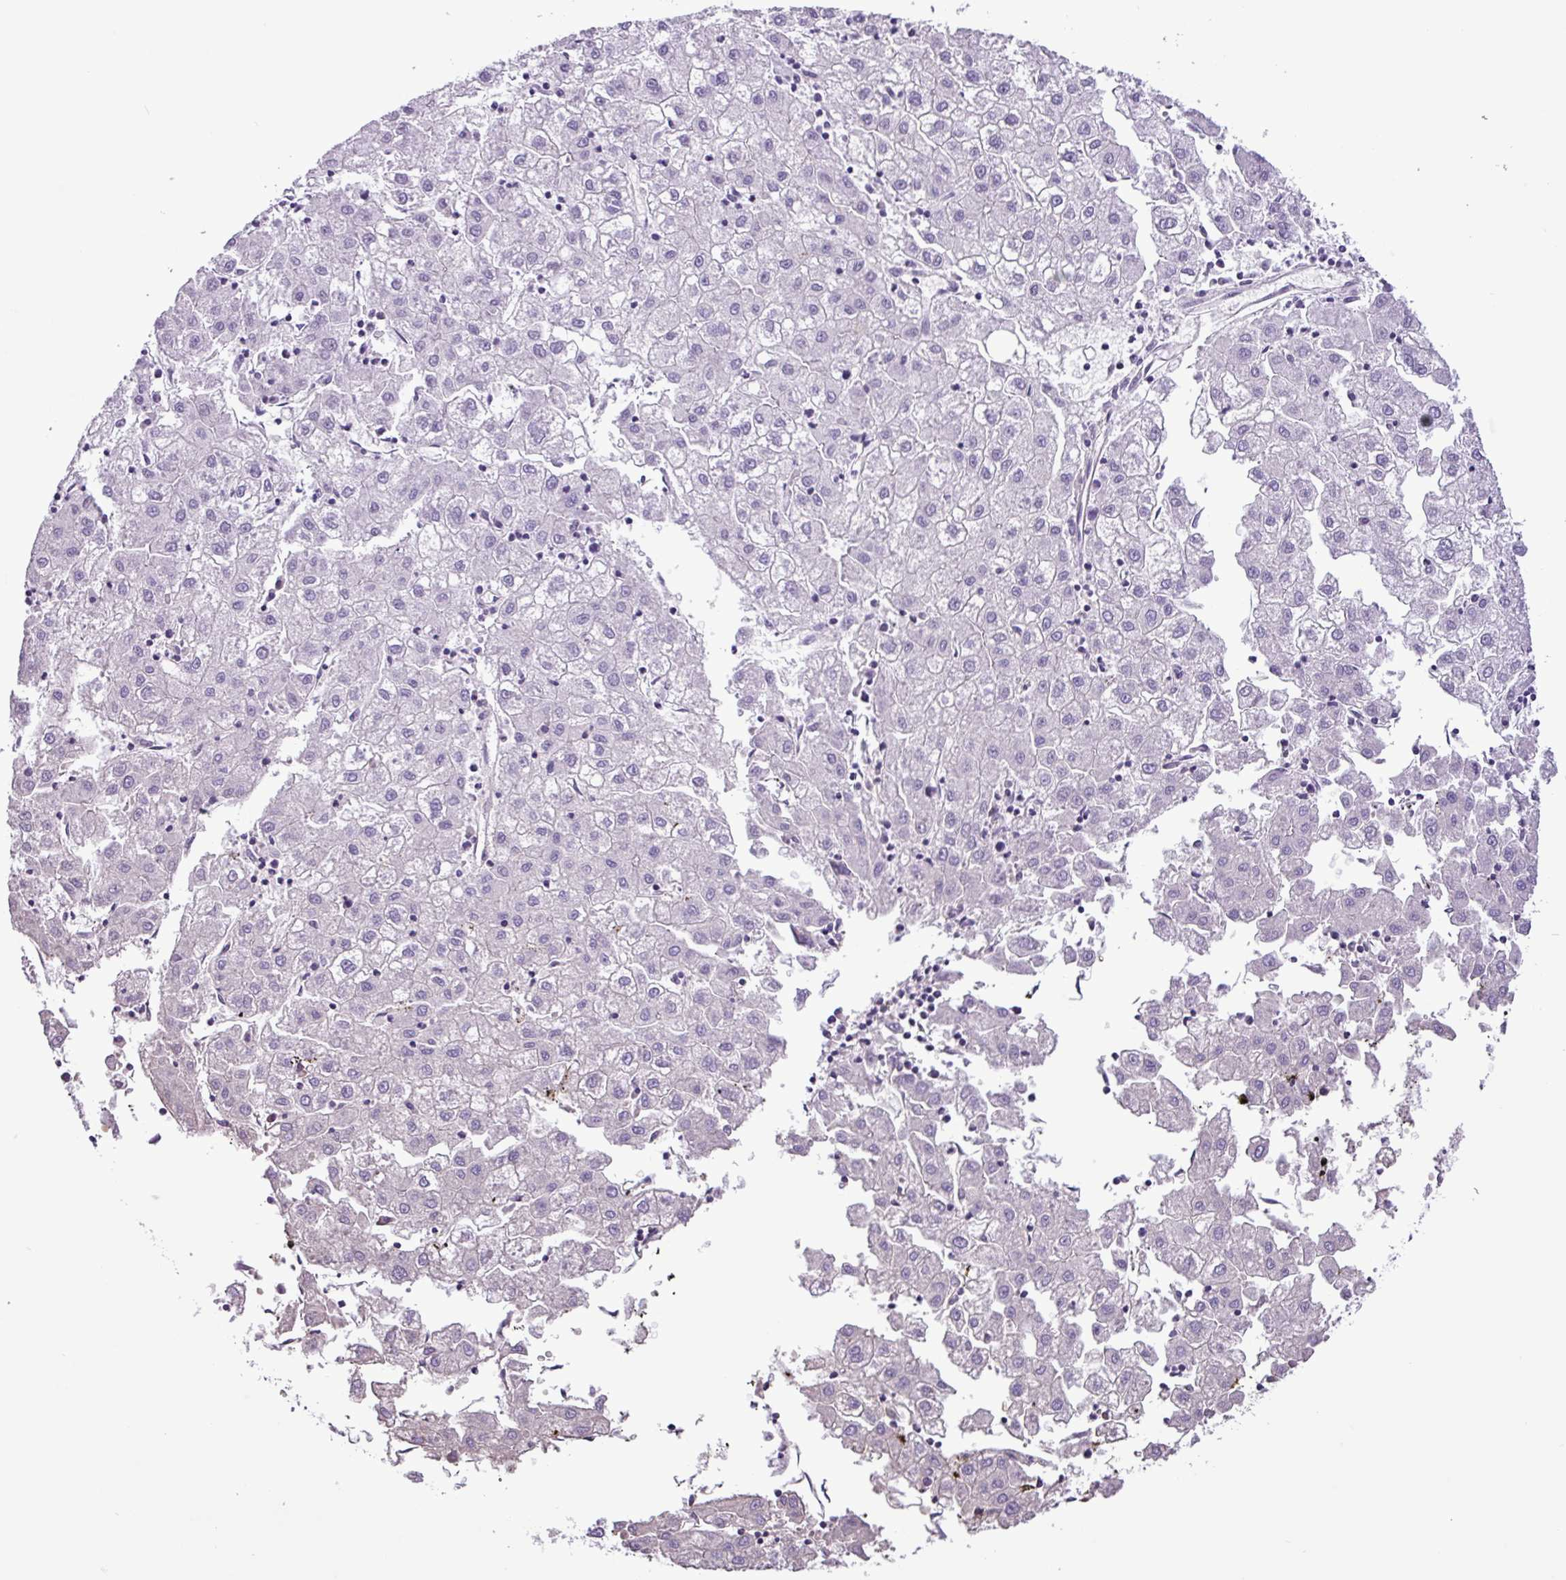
{"staining": {"intensity": "negative", "quantity": "none", "location": "none"}, "tissue": "liver cancer", "cell_type": "Tumor cells", "image_type": "cancer", "snomed": [{"axis": "morphology", "description": "Carcinoma, Hepatocellular, NOS"}, {"axis": "topography", "description": "Liver"}], "caption": "Hepatocellular carcinoma (liver) was stained to show a protein in brown. There is no significant expression in tumor cells. (DAB IHC, high magnification).", "gene": "C11orf91", "patient": {"sex": "male", "age": 72}}